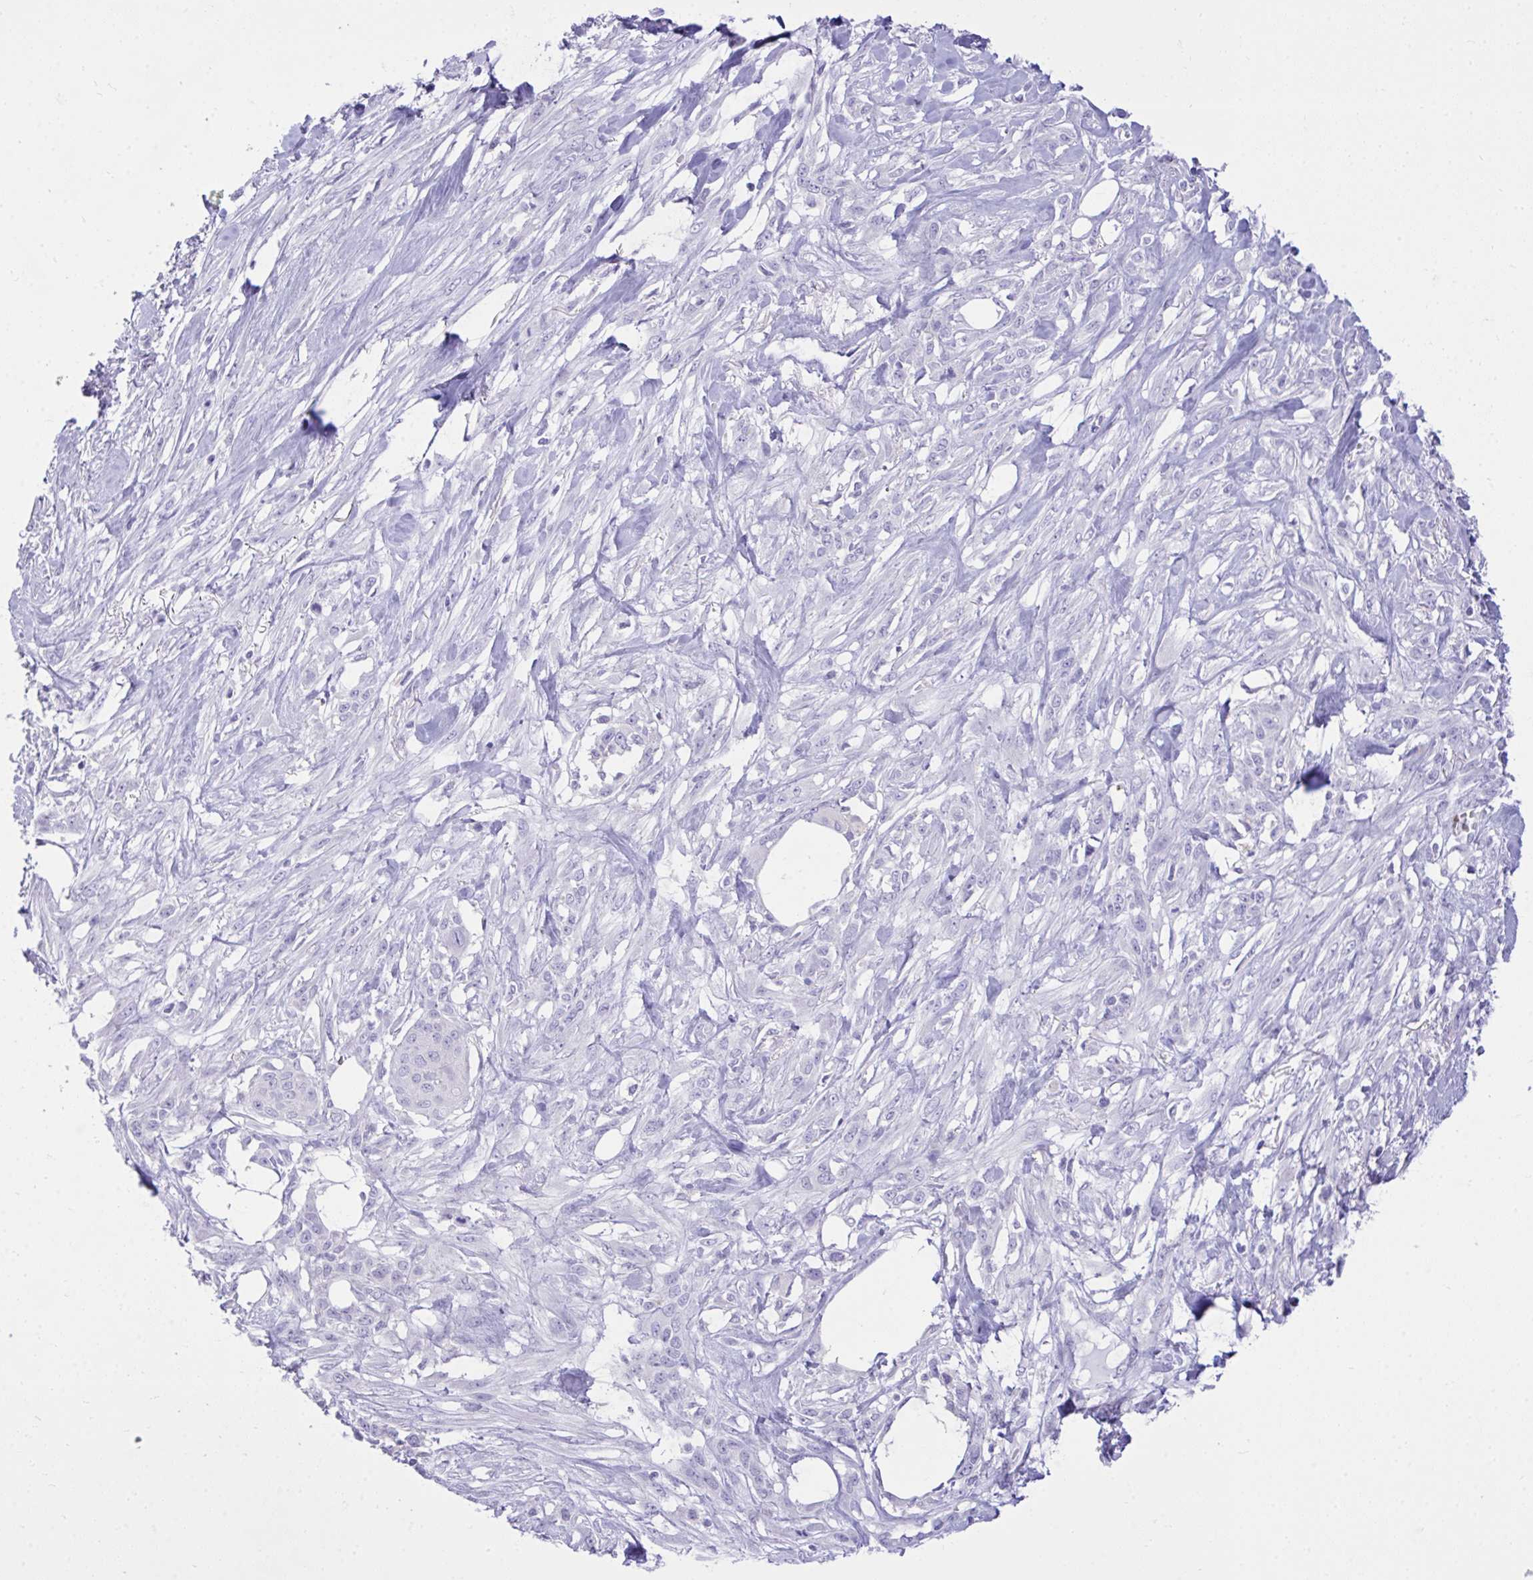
{"staining": {"intensity": "negative", "quantity": "none", "location": "none"}, "tissue": "skin cancer", "cell_type": "Tumor cells", "image_type": "cancer", "snomed": [{"axis": "morphology", "description": "Squamous cell carcinoma, NOS"}, {"axis": "topography", "description": "Skin"}], "caption": "The histopathology image displays no staining of tumor cells in skin squamous cell carcinoma. Nuclei are stained in blue.", "gene": "PLEKHH1", "patient": {"sex": "female", "age": 59}}